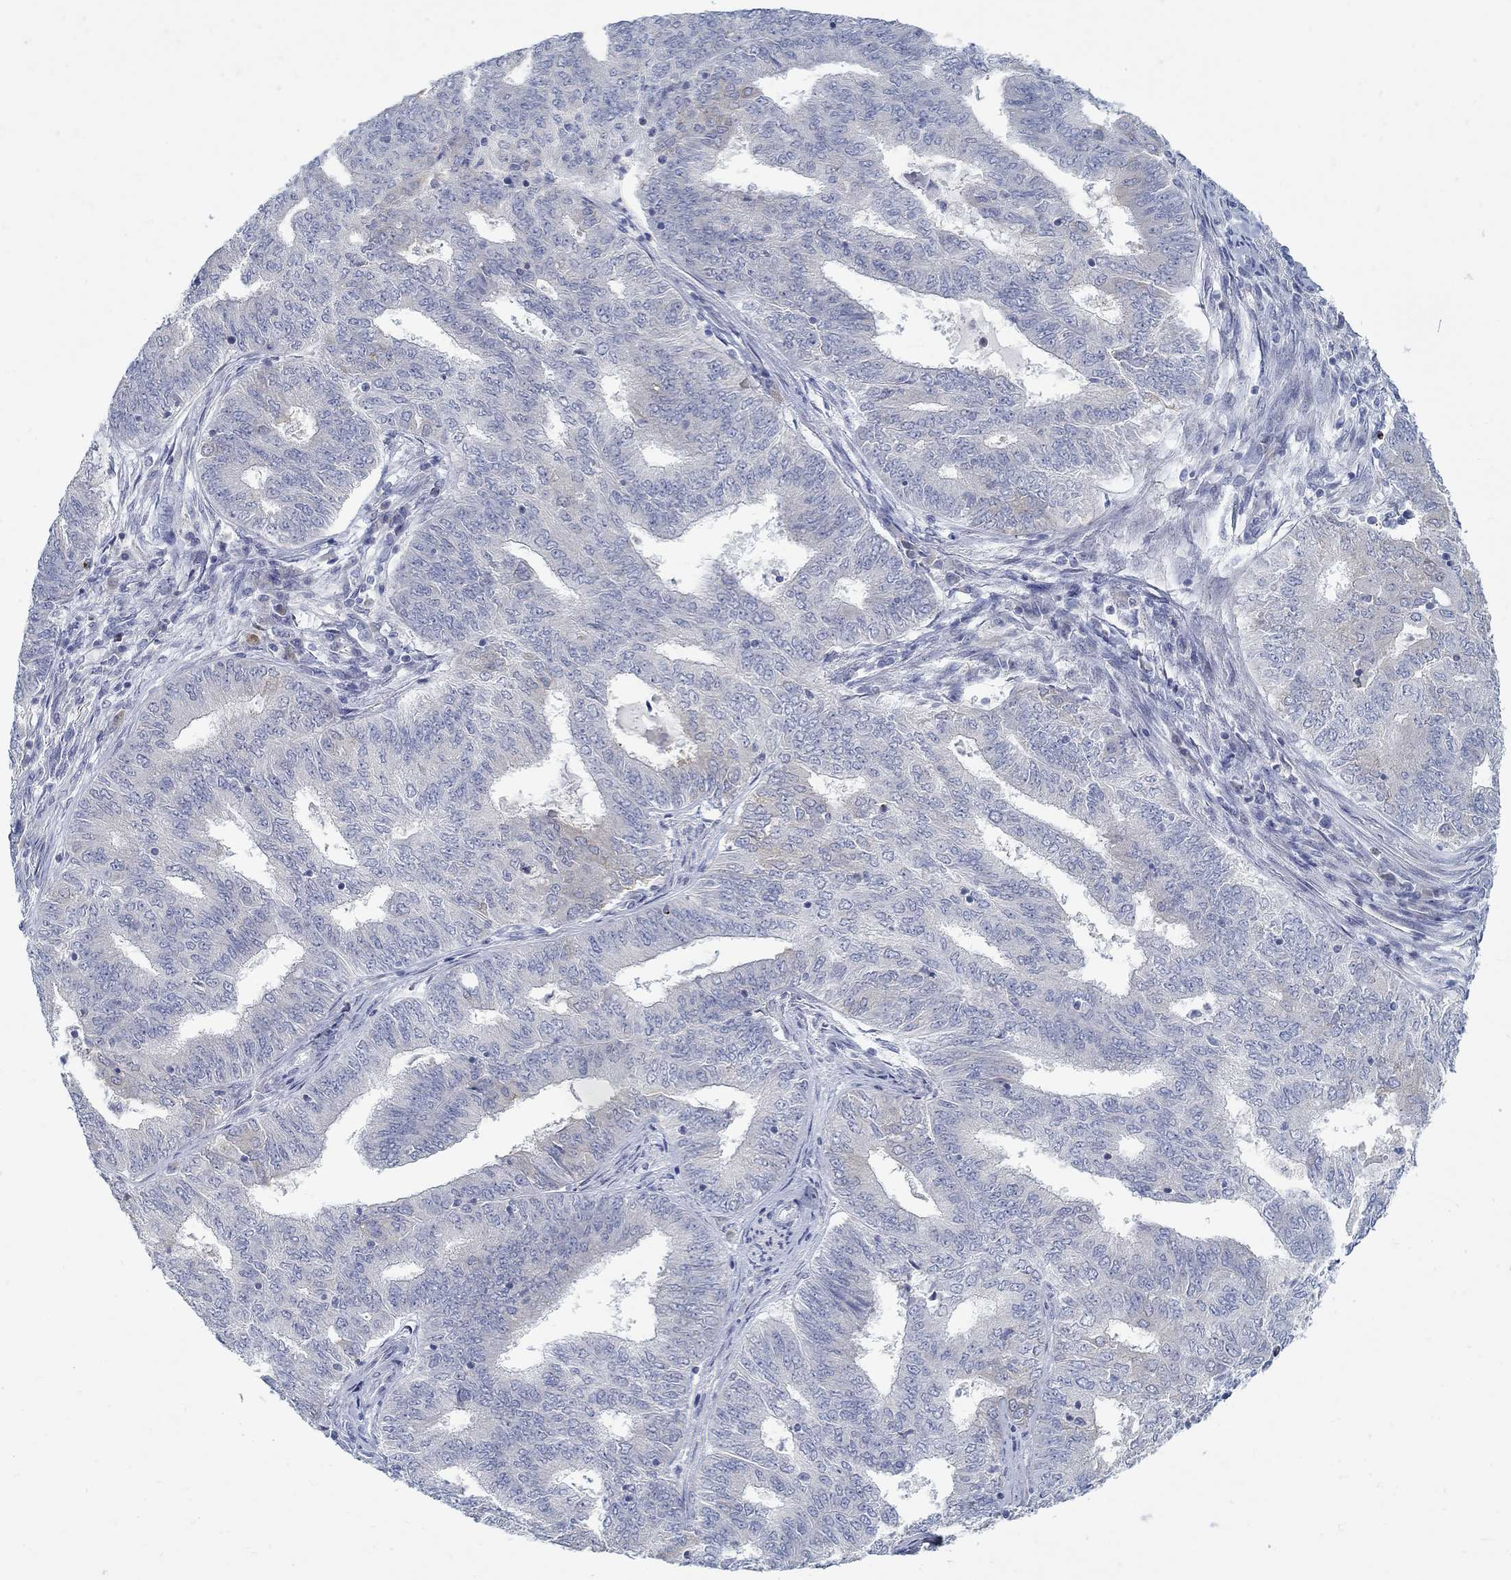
{"staining": {"intensity": "negative", "quantity": "none", "location": "none"}, "tissue": "endometrial cancer", "cell_type": "Tumor cells", "image_type": "cancer", "snomed": [{"axis": "morphology", "description": "Adenocarcinoma, NOS"}, {"axis": "topography", "description": "Endometrium"}], "caption": "Protein analysis of endometrial cancer displays no significant staining in tumor cells.", "gene": "ANO7", "patient": {"sex": "female", "age": 62}}